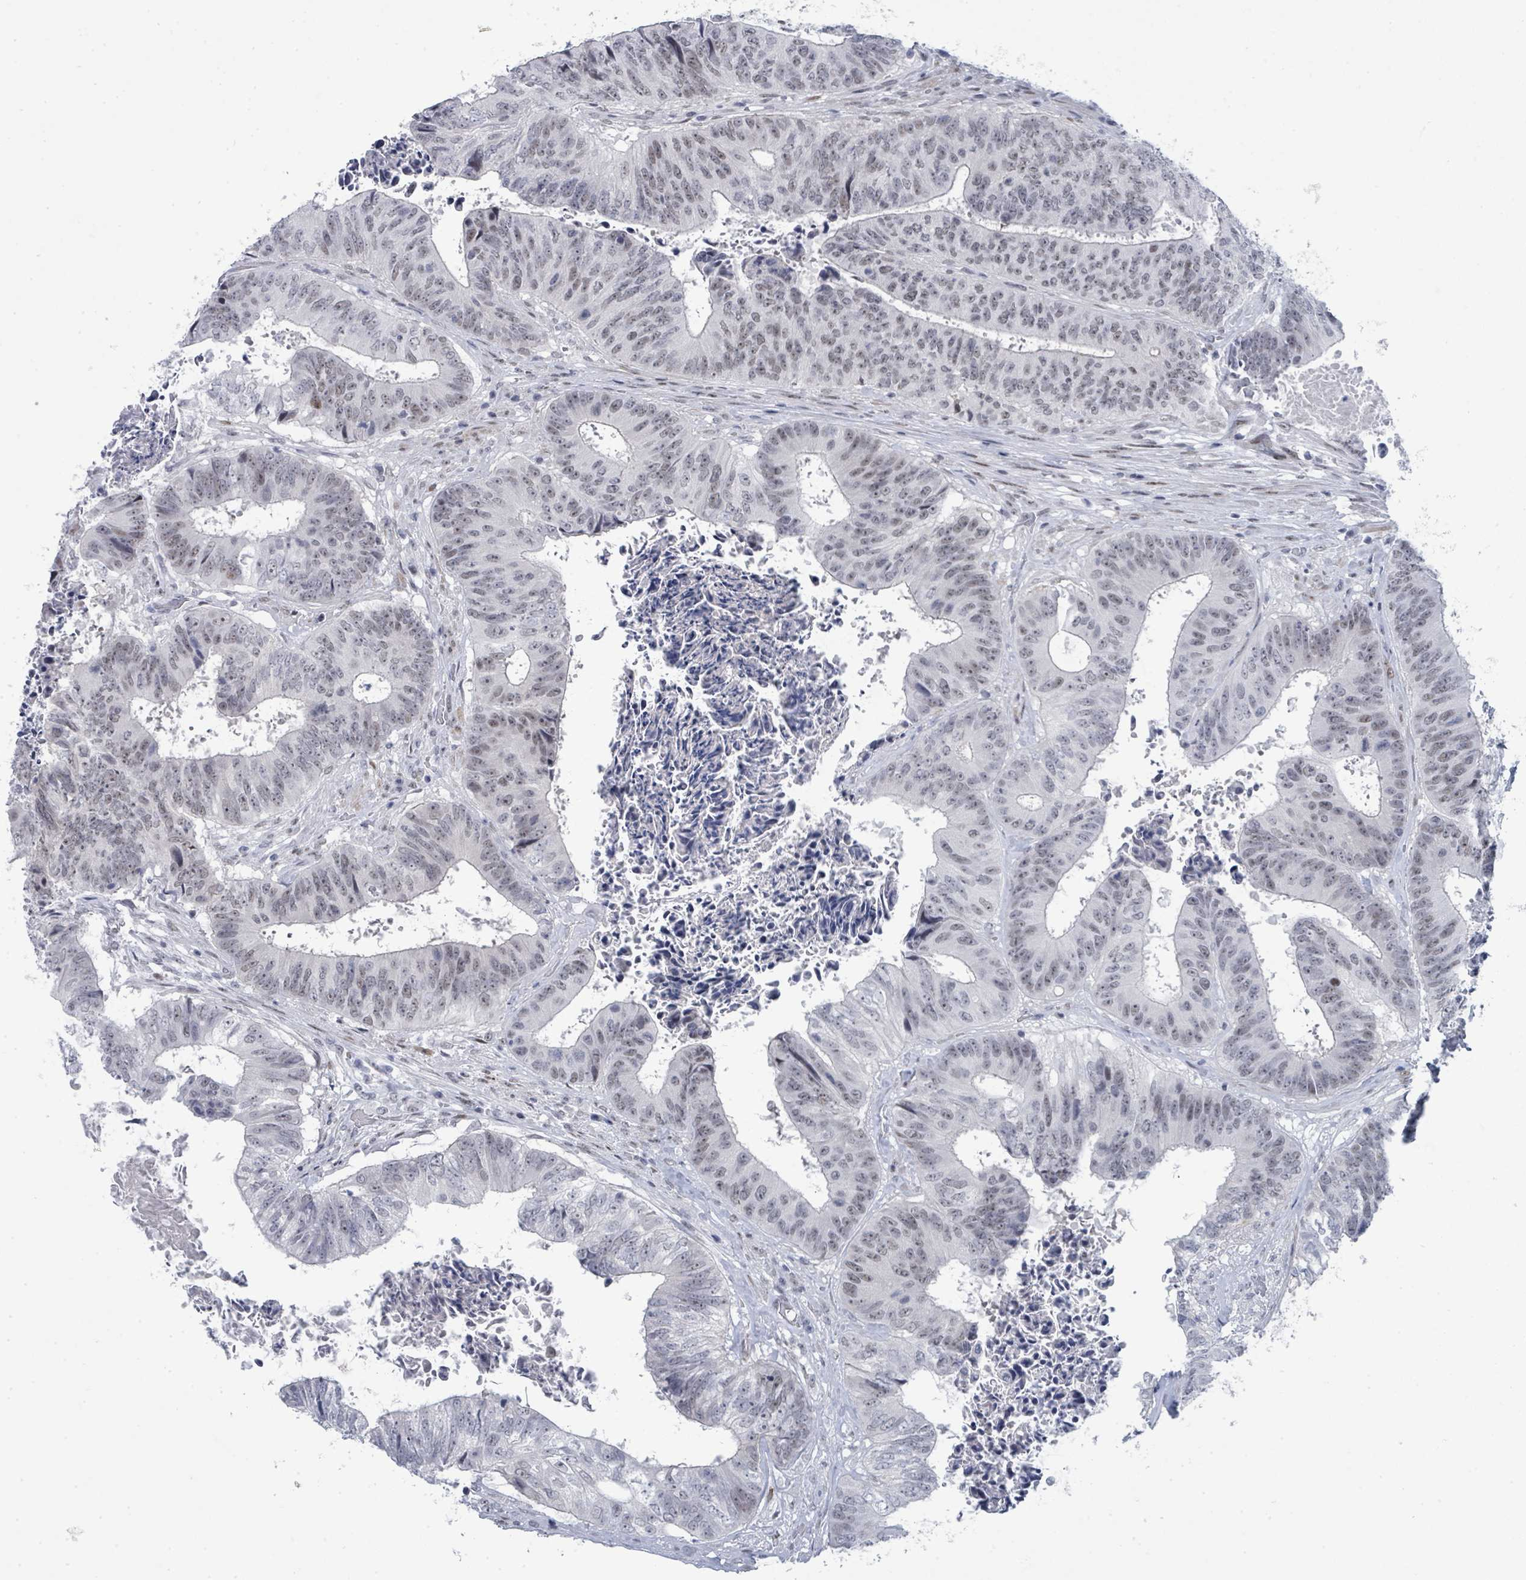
{"staining": {"intensity": "weak", "quantity": ">75%", "location": "nuclear"}, "tissue": "colorectal cancer", "cell_type": "Tumor cells", "image_type": "cancer", "snomed": [{"axis": "morphology", "description": "Adenocarcinoma, NOS"}, {"axis": "topography", "description": "Rectum"}], "caption": "Weak nuclear positivity for a protein is present in approximately >75% of tumor cells of adenocarcinoma (colorectal) using immunohistochemistry (IHC).", "gene": "CT45A5", "patient": {"sex": "male", "age": 72}}